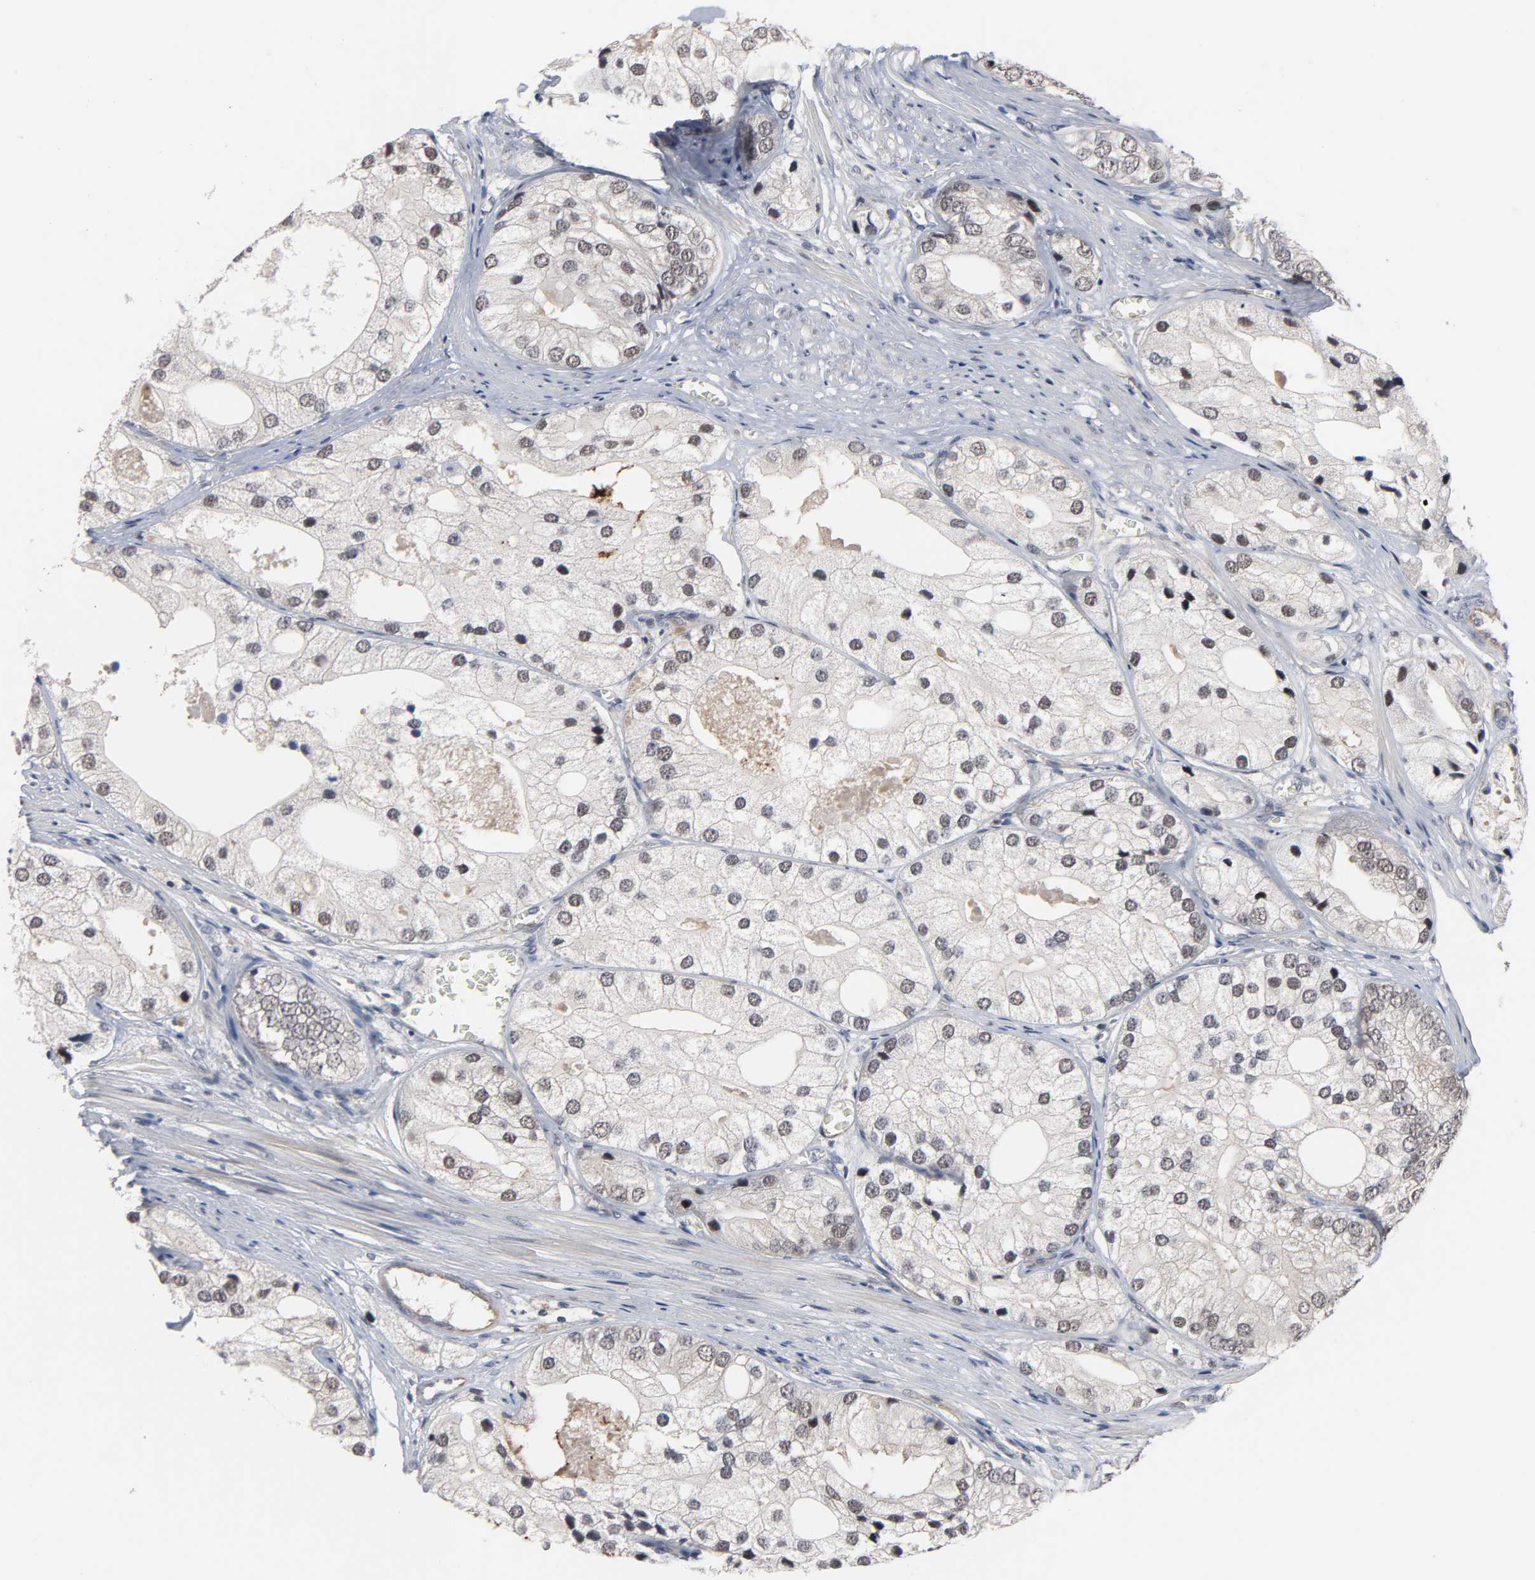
{"staining": {"intensity": "negative", "quantity": "none", "location": "none"}, "tissue": "prostate cancer", "cell_type": "Tumor cells", "image_type": "cancer", "snomed": [{"axis": "morphology", "description": "Adenocarcinoma, Low grade"}, {"axis": "topography", "description": "Prostate"}], "caption": "Immunohistochemistry (IHC) photomicrograph of neoplastic tissue: human prostate cancer stained with DAB exhibits no significant protein expression in tumor cells. (DAB (3,3'-diaminobenzidine) IHC, high magnification).", "gene": "RTL5", "patient": {"sex": "male", "age": 69}}